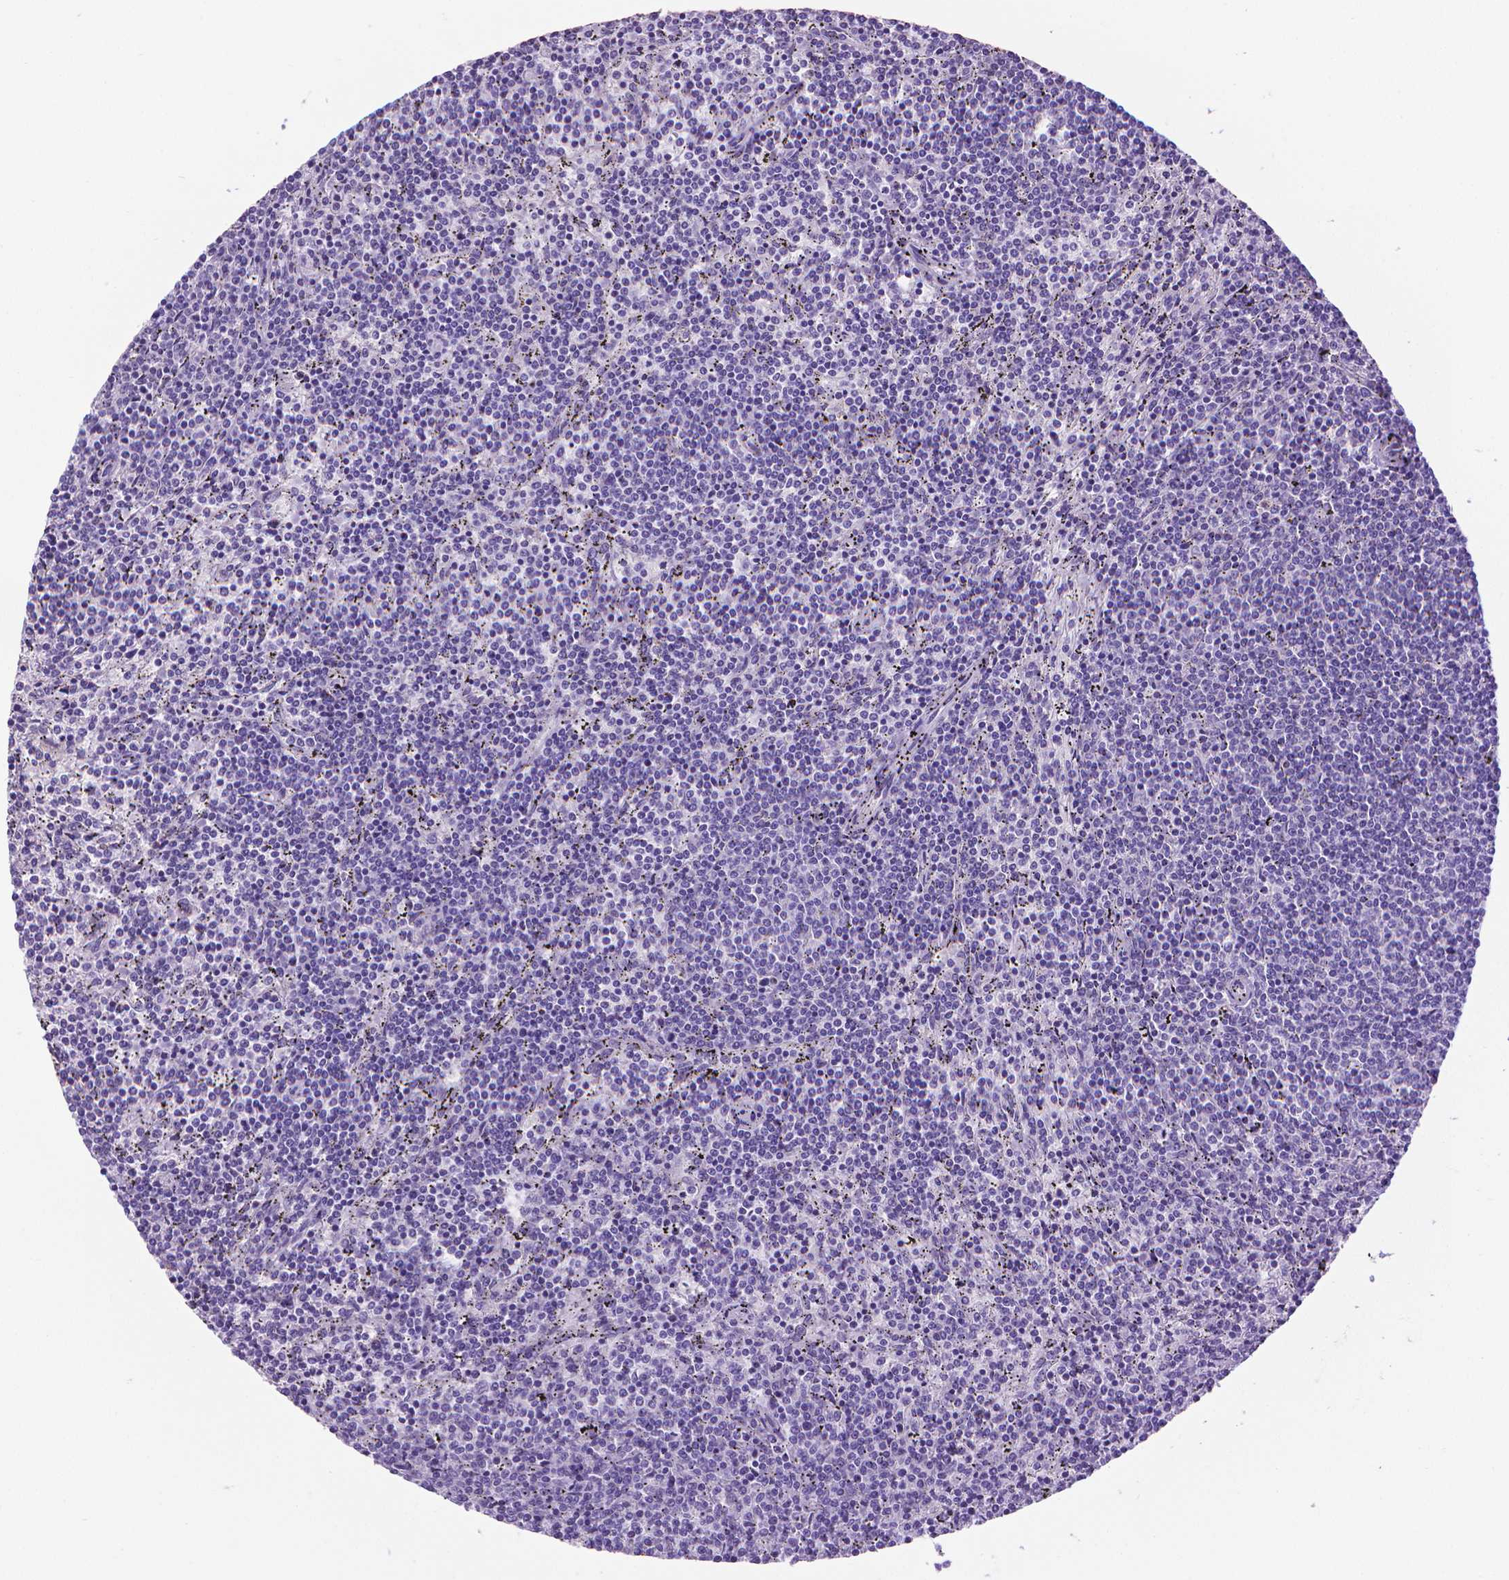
{"staining": {"intensity": "negative", "quantity": "none", "location": "none"}, "tissue": "lymphoma", "cell_type": "Tumor cells", "image_type": "cancer", "snomed": [{"axis": "morphology", "description": "Malignant lymphoma, non-Hodgkin's type, Low grade"}, {"axis": "topography", "description": "Spleen"}], "caption": "A micrograph of lymphoma stained for a protein demonstrates no brown staining in tumor cells.", "gene": "PNMA2", "patient": {"sex": "female", "age": 50}}